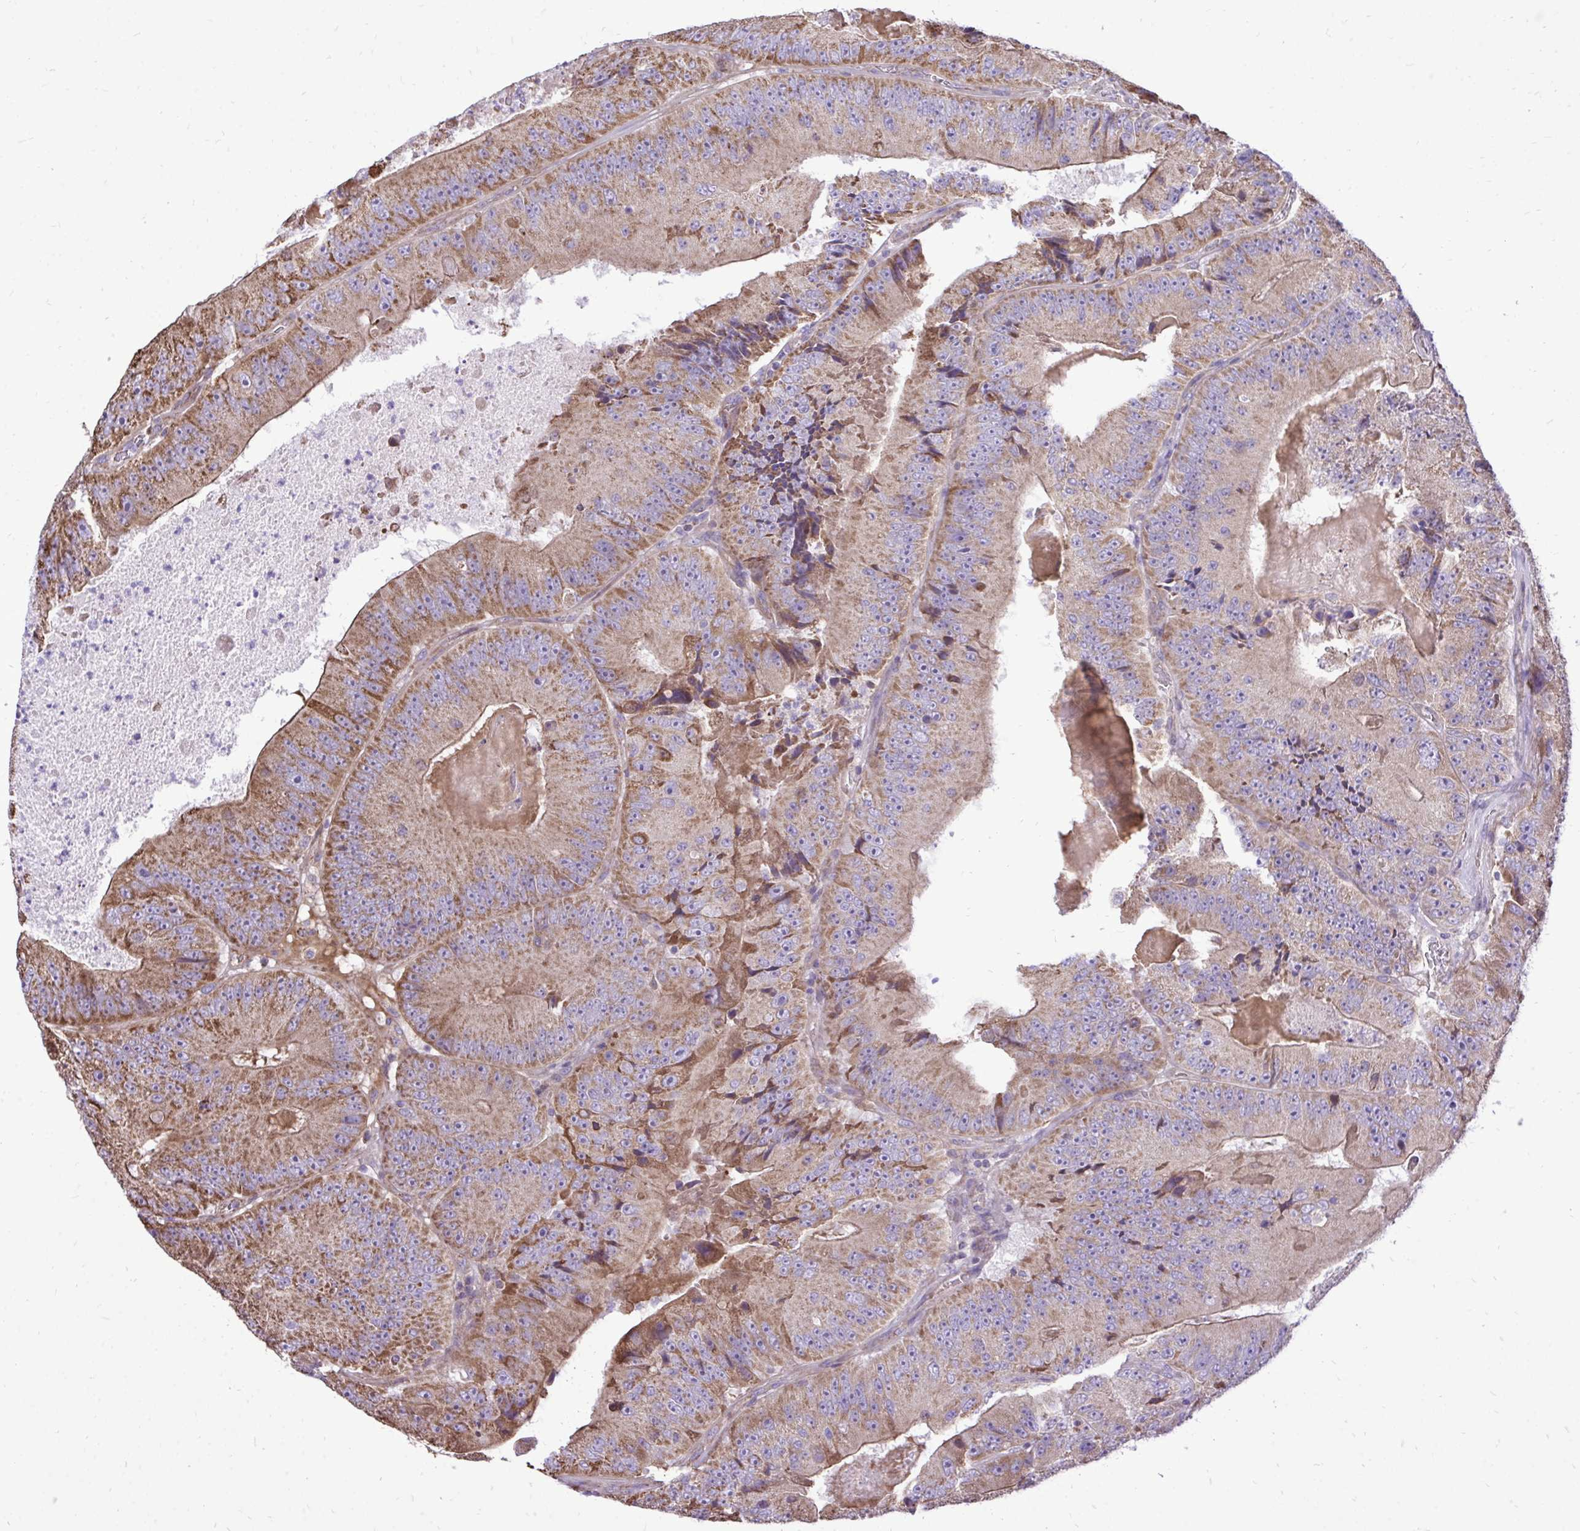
{"staining": {"intensity": "moderate", "quantity": ">75%", "location": "cytoplasmic/membranous"}, "tissue": "colorectal cancer", "cell_type": "Tumor cells", "image_type": "cancer", "snomed": [{"axis": "morphology", "description": "Adenocarcinoma, NOS"}, {"axis": "topography", "description": "Colon"}], "caption": "Immunohistochemical staining of colorectal cancer exhibits moderate cytoplasmic/membranous protein expression in about >75% of tumor cells.", "gene": "ATP13A2", "patient": {"sex": "female", "age": 86}}